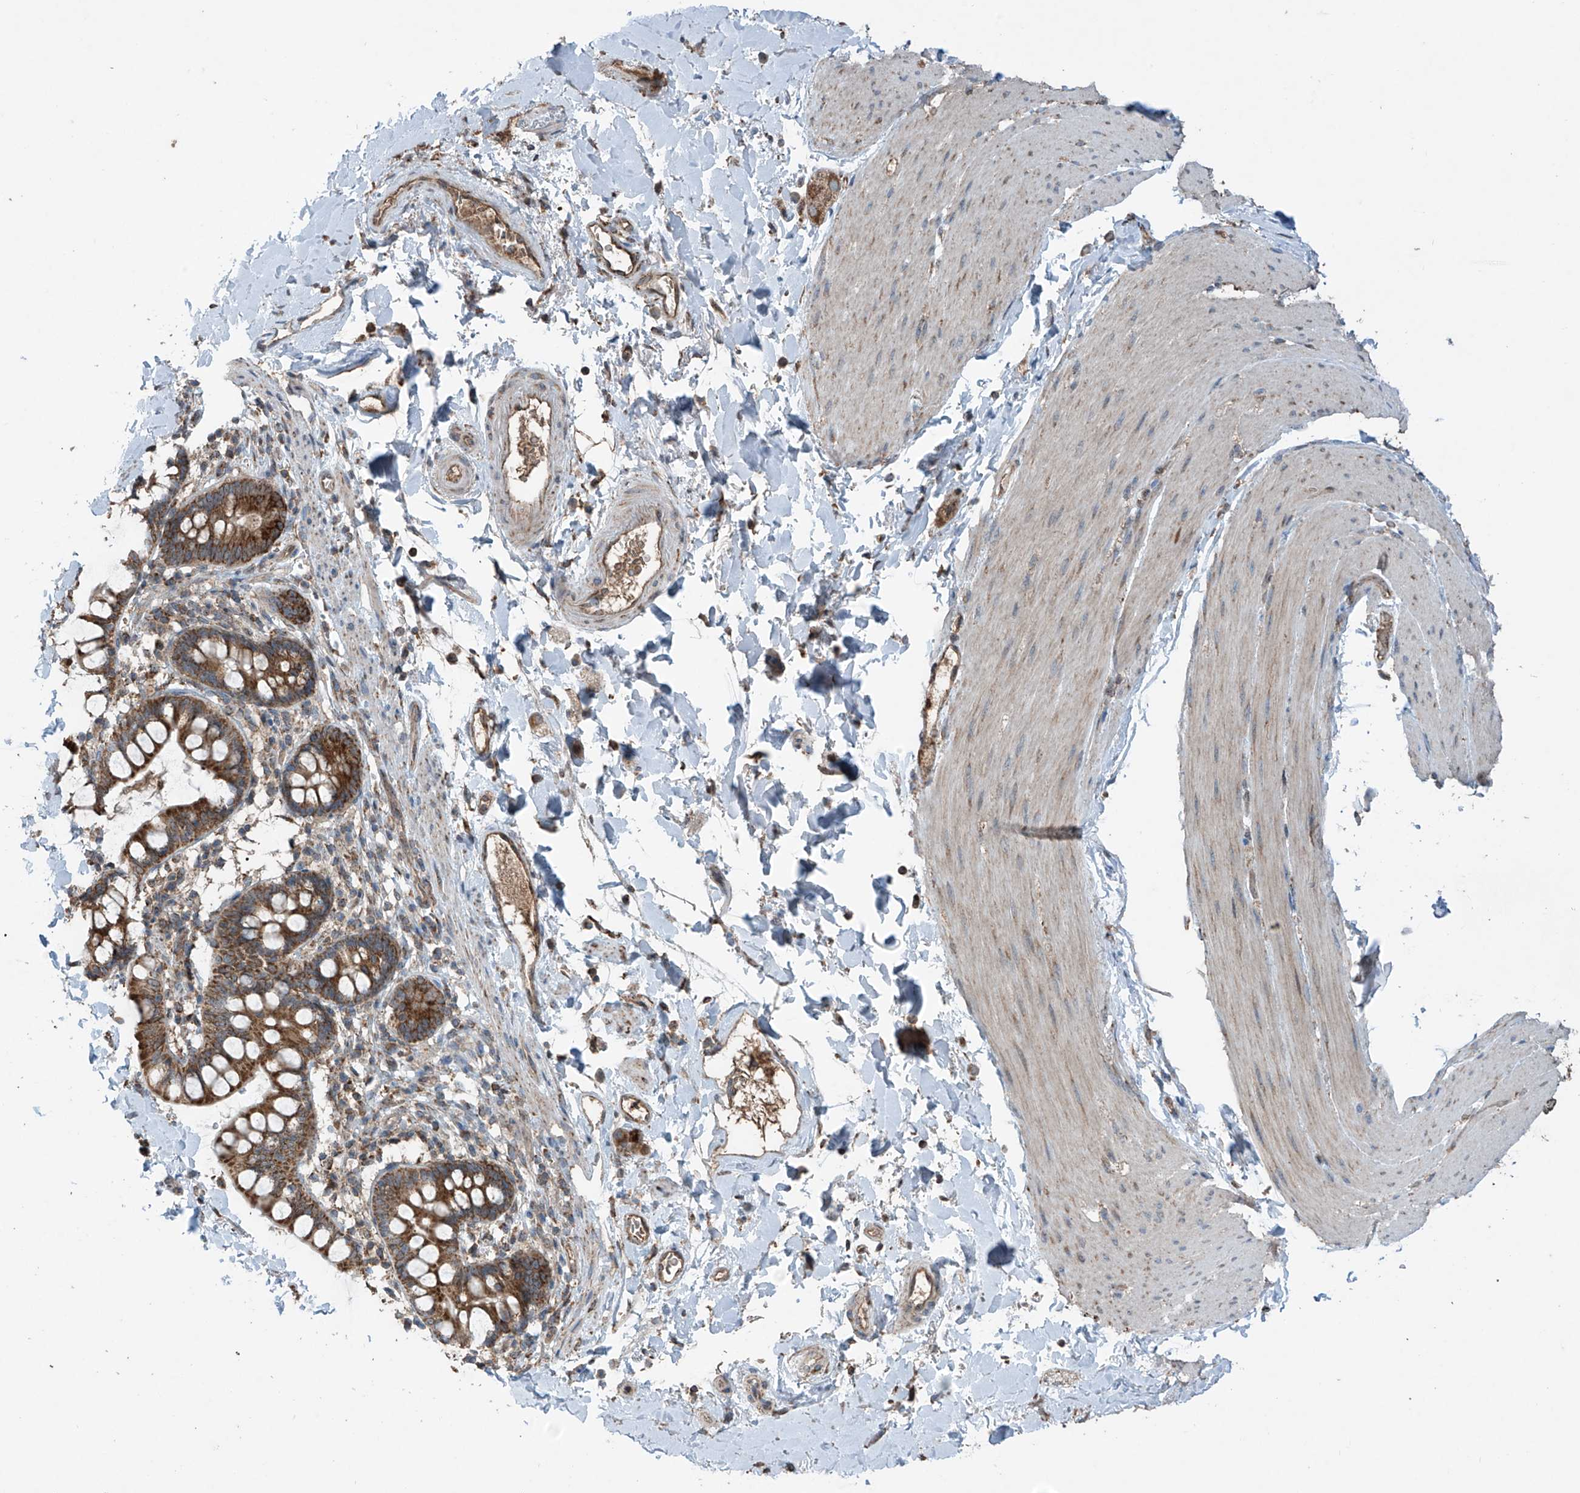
{"staining": {"intensity": "negative", "quantity": "none", "location": "none"}, "tissue": "smooth muscle", "cell_type": "Smooth muscle cells", "image_type": "normal", "snomed": [{"axis": "morphology", "description": "Normal tissue, NOS"}, {"axis": "topography", "description": "Smooth muscle"}, {"axis": "topography", "description": "Small intestine"}], "caption": "This micrograph is of benign smooth muscle stained with immunohistochemistry to label a protein in brown with the nuclei are counter-stained blue. There is no positivity in smooth muscle cells. (DAB (3,3'-diaminobenzidine) immunohistochemistry visualized using brightfield microscopy, high magnification).", "gene": "SAMD3", "patient": {"sex": "female", "age": 84}}